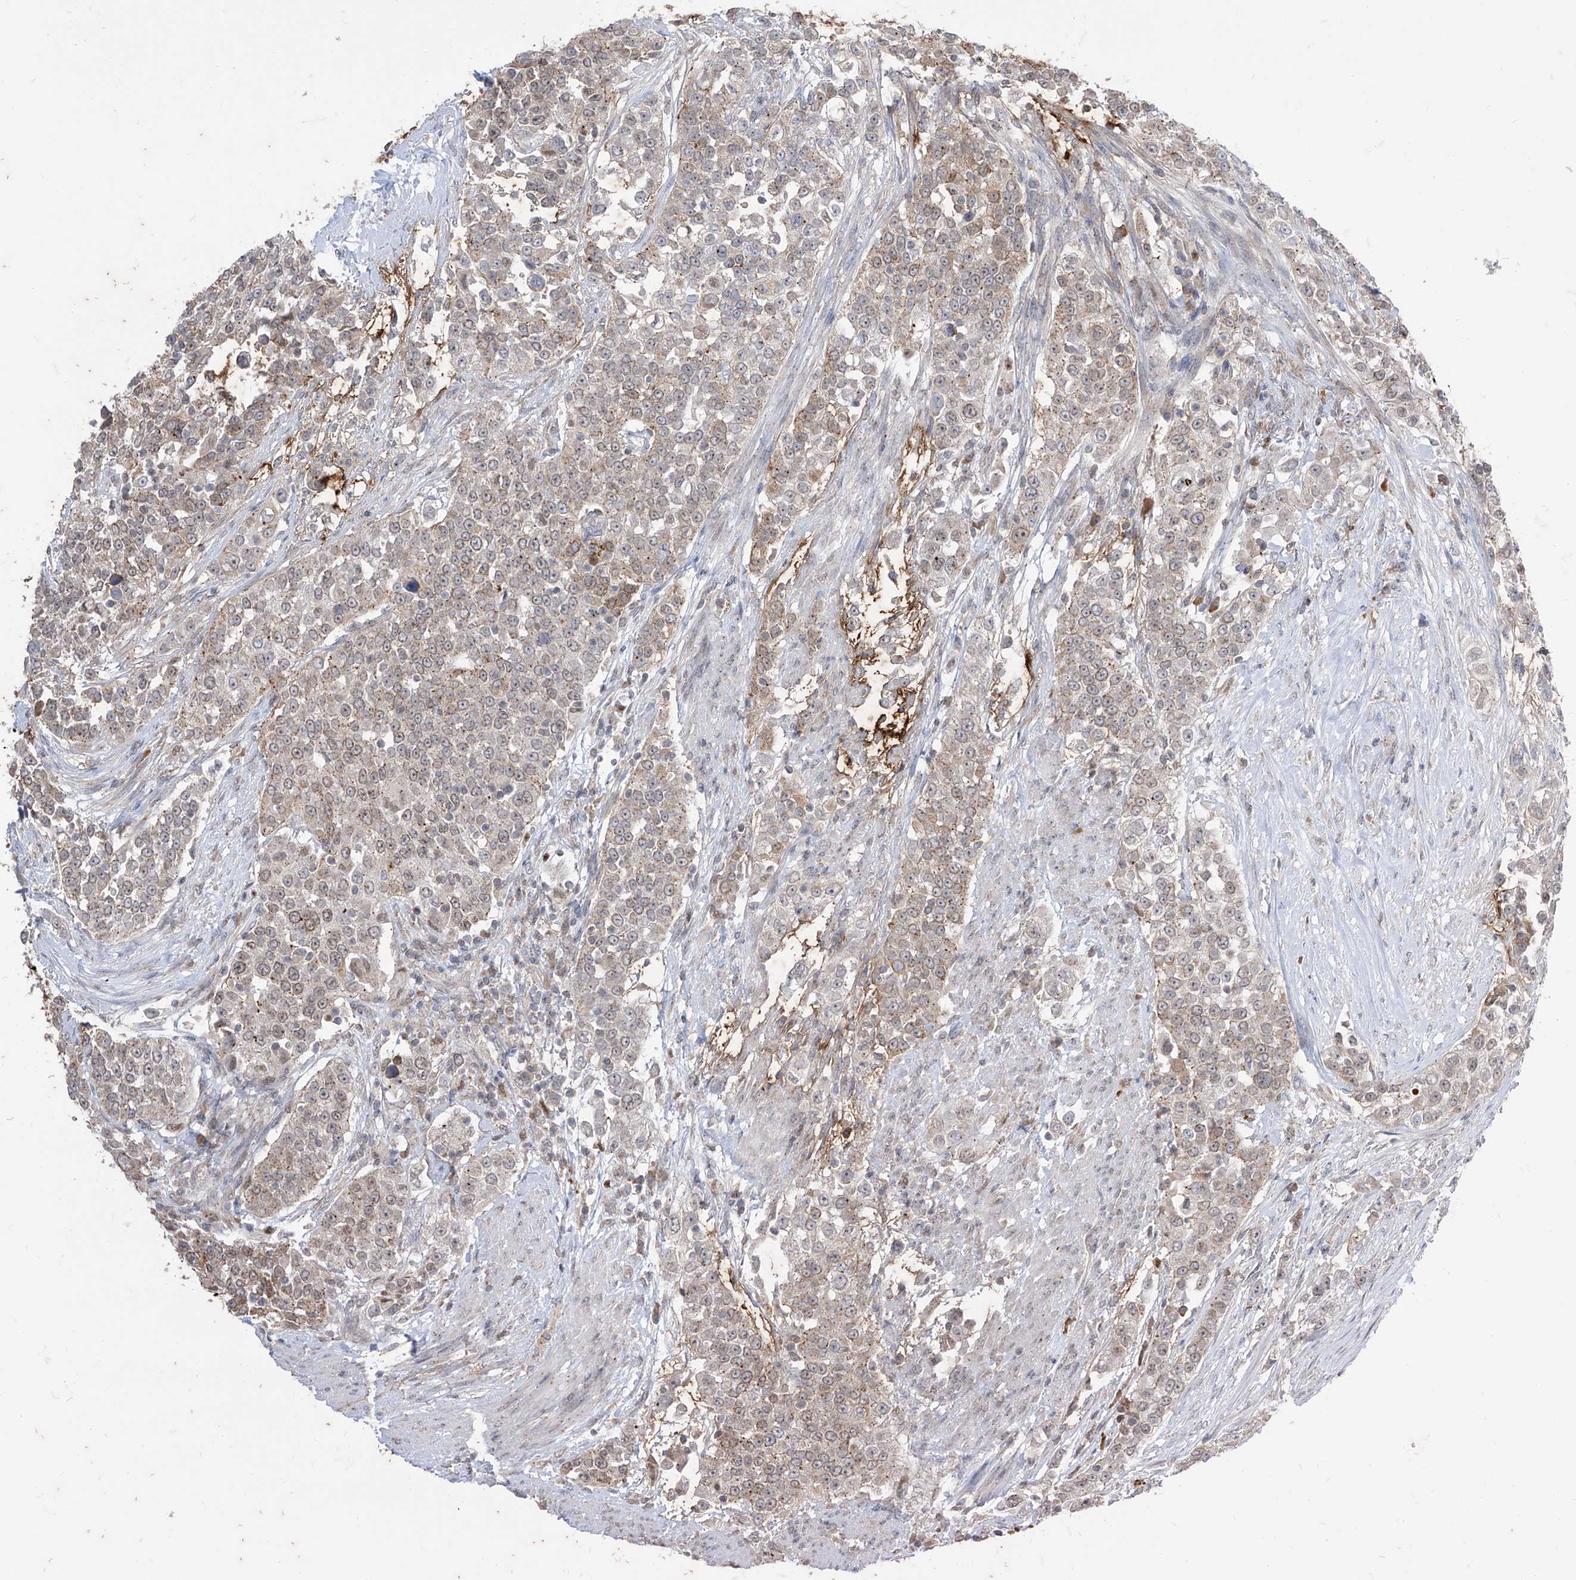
{"staining": {"intensity": "weak", "quantity": "25%-75%", "location": "cytoplasmic/membranous"}, "tissue": "urothelial cancer", "cell_type": "Tumor cells", "image_type": "cancer", "snomed": [{"axis": "morphology", "description": "Urothelial carcinoma, High grade"}, {"axis": "topography", "description": "Urinary bladder"}], "caption": "High-grade urothelial carcinoma stained with a protein marker displays weak staining in tumor cells.", "gene": "BROX", "patient": {"sex": "female", "age": 80}}